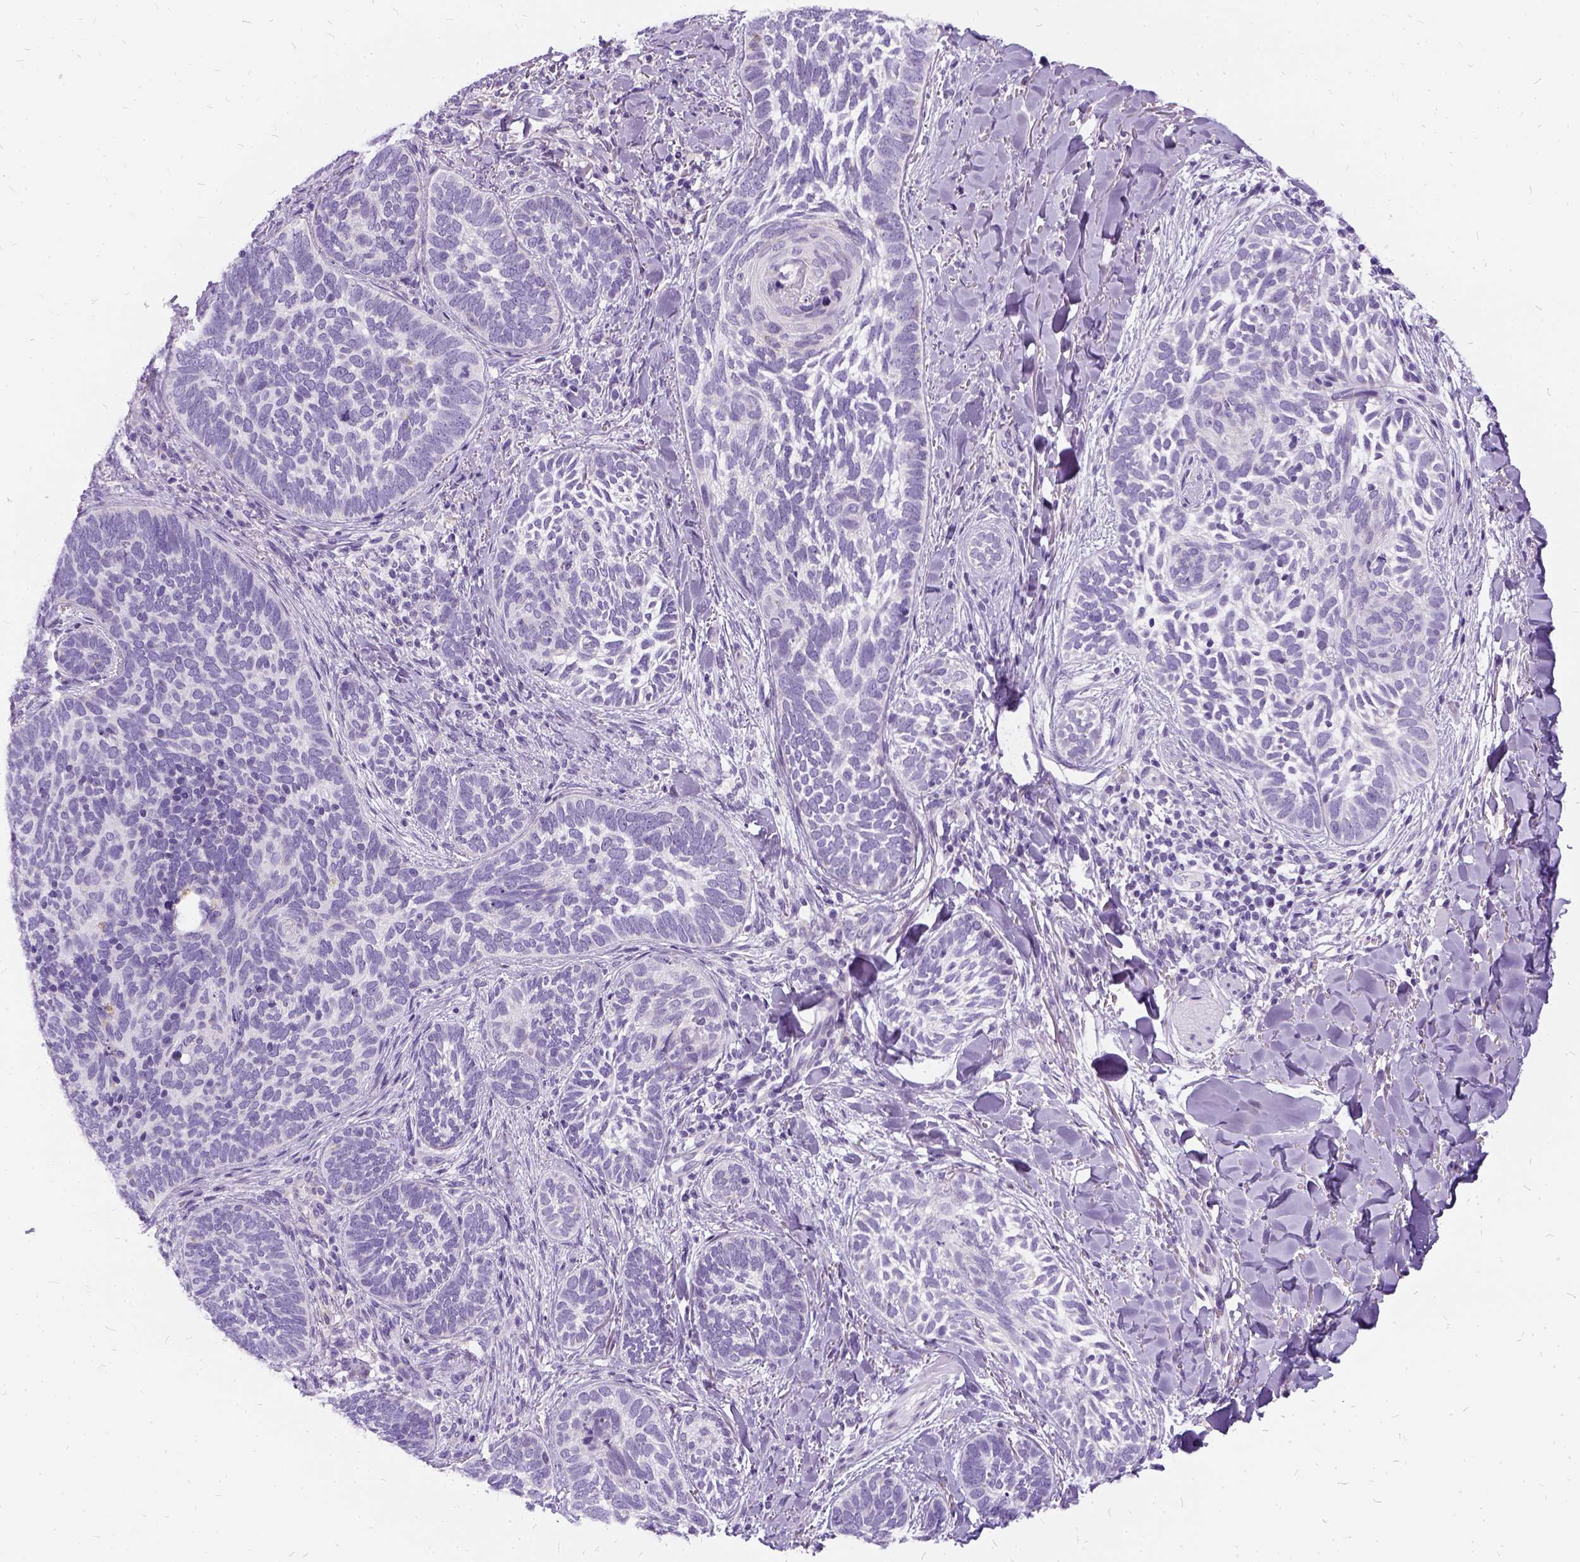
{"staining": {"intensity": "negative", "quantity": "none", "location": "none"}, "tissue": "skin cancer", "cell_type": "Tumor cells", "image_type": "cancer", "snomed": [{"axis": "morphology", "description": "Normal tissue, NOS"}, {"axis": "morphology", "description": "Basal cell carcinoma"}, {"axis": "topography", "description": "Skin"}], "caption": "Image shows no protein positivity in tumor cells of basal cell carcinoma (skin) tissue.", "gene": "FDX1", "patient": {"sex": "male", "age": 46}}